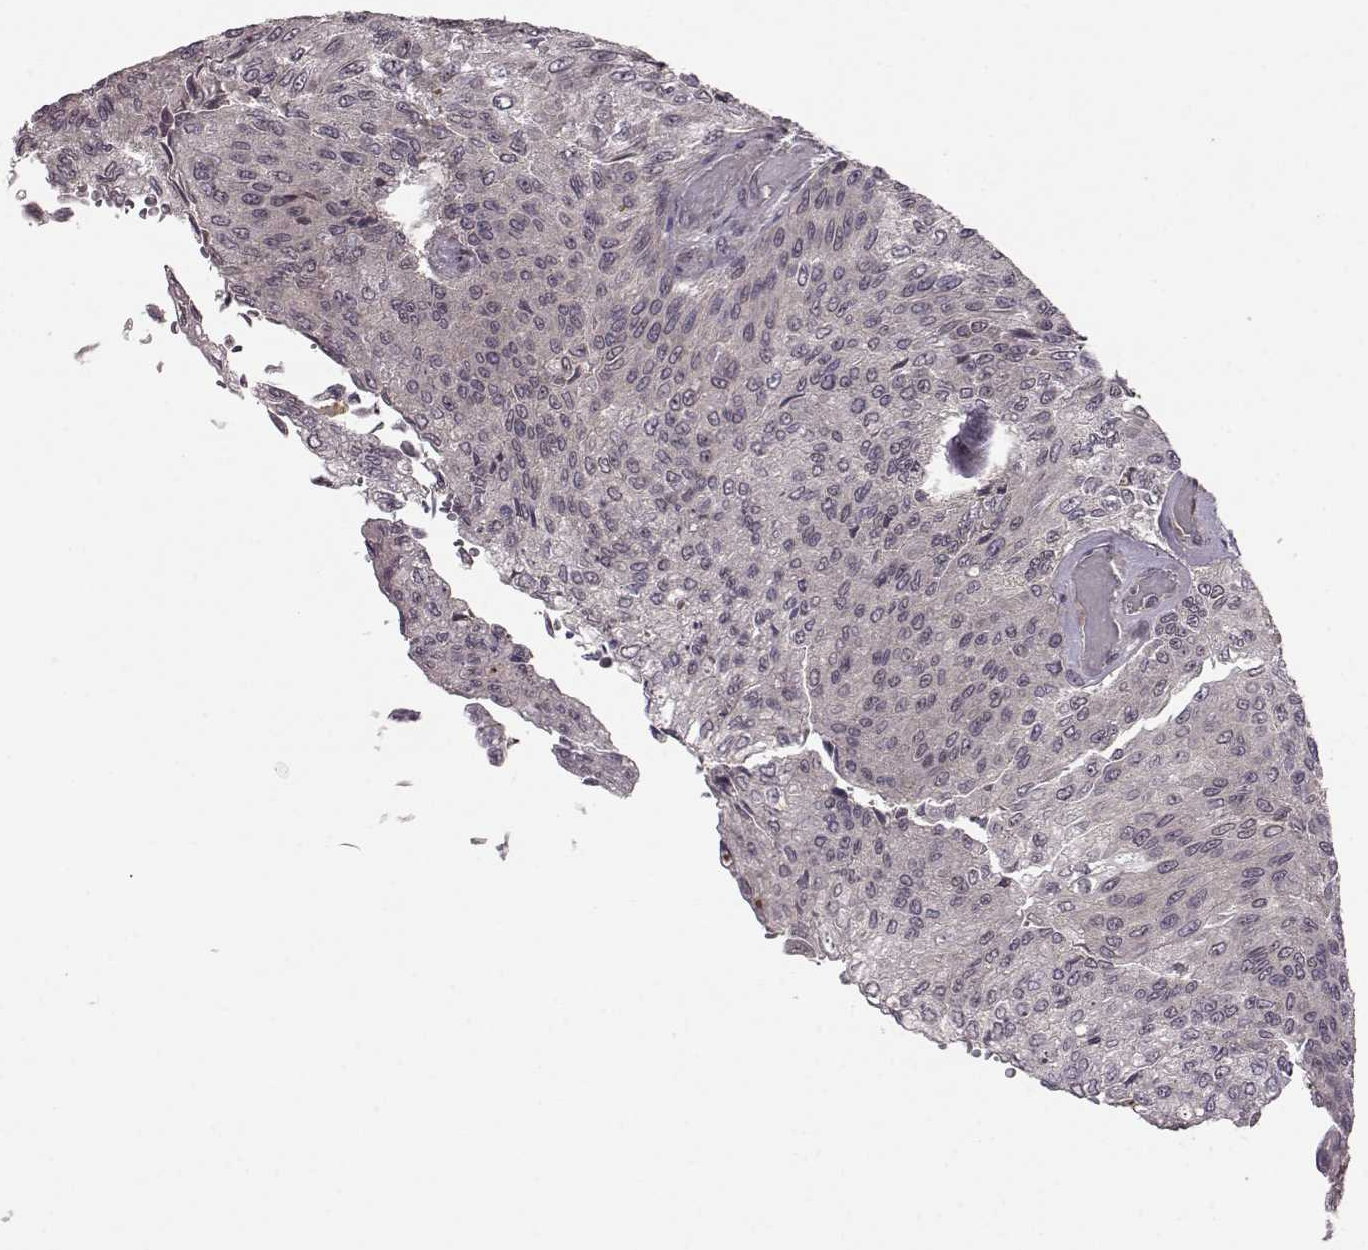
{"staining": {"intensity": "weak", "quantity": "<25%", "location": "cytoplasmic/membranous"}, "tissue": "urothelial cancer", "cell_type": "Tumor cells", "image_type": "cancer", "snomed": [{"axis": "morphology", "description": "Urothelial carcinoma, Low grade"}, {"axis": "topography", "description": "Ureter, NOS"}, {"axis": "topography", "description": "Urinary bladder"}], "caption": "This is an IHC photomicrograph of urothelial carcinoma (low-grade). There is no positivity in tumor cells.", "gene": "SYNPO", "patient": {"sex": "male", "age": 78}}